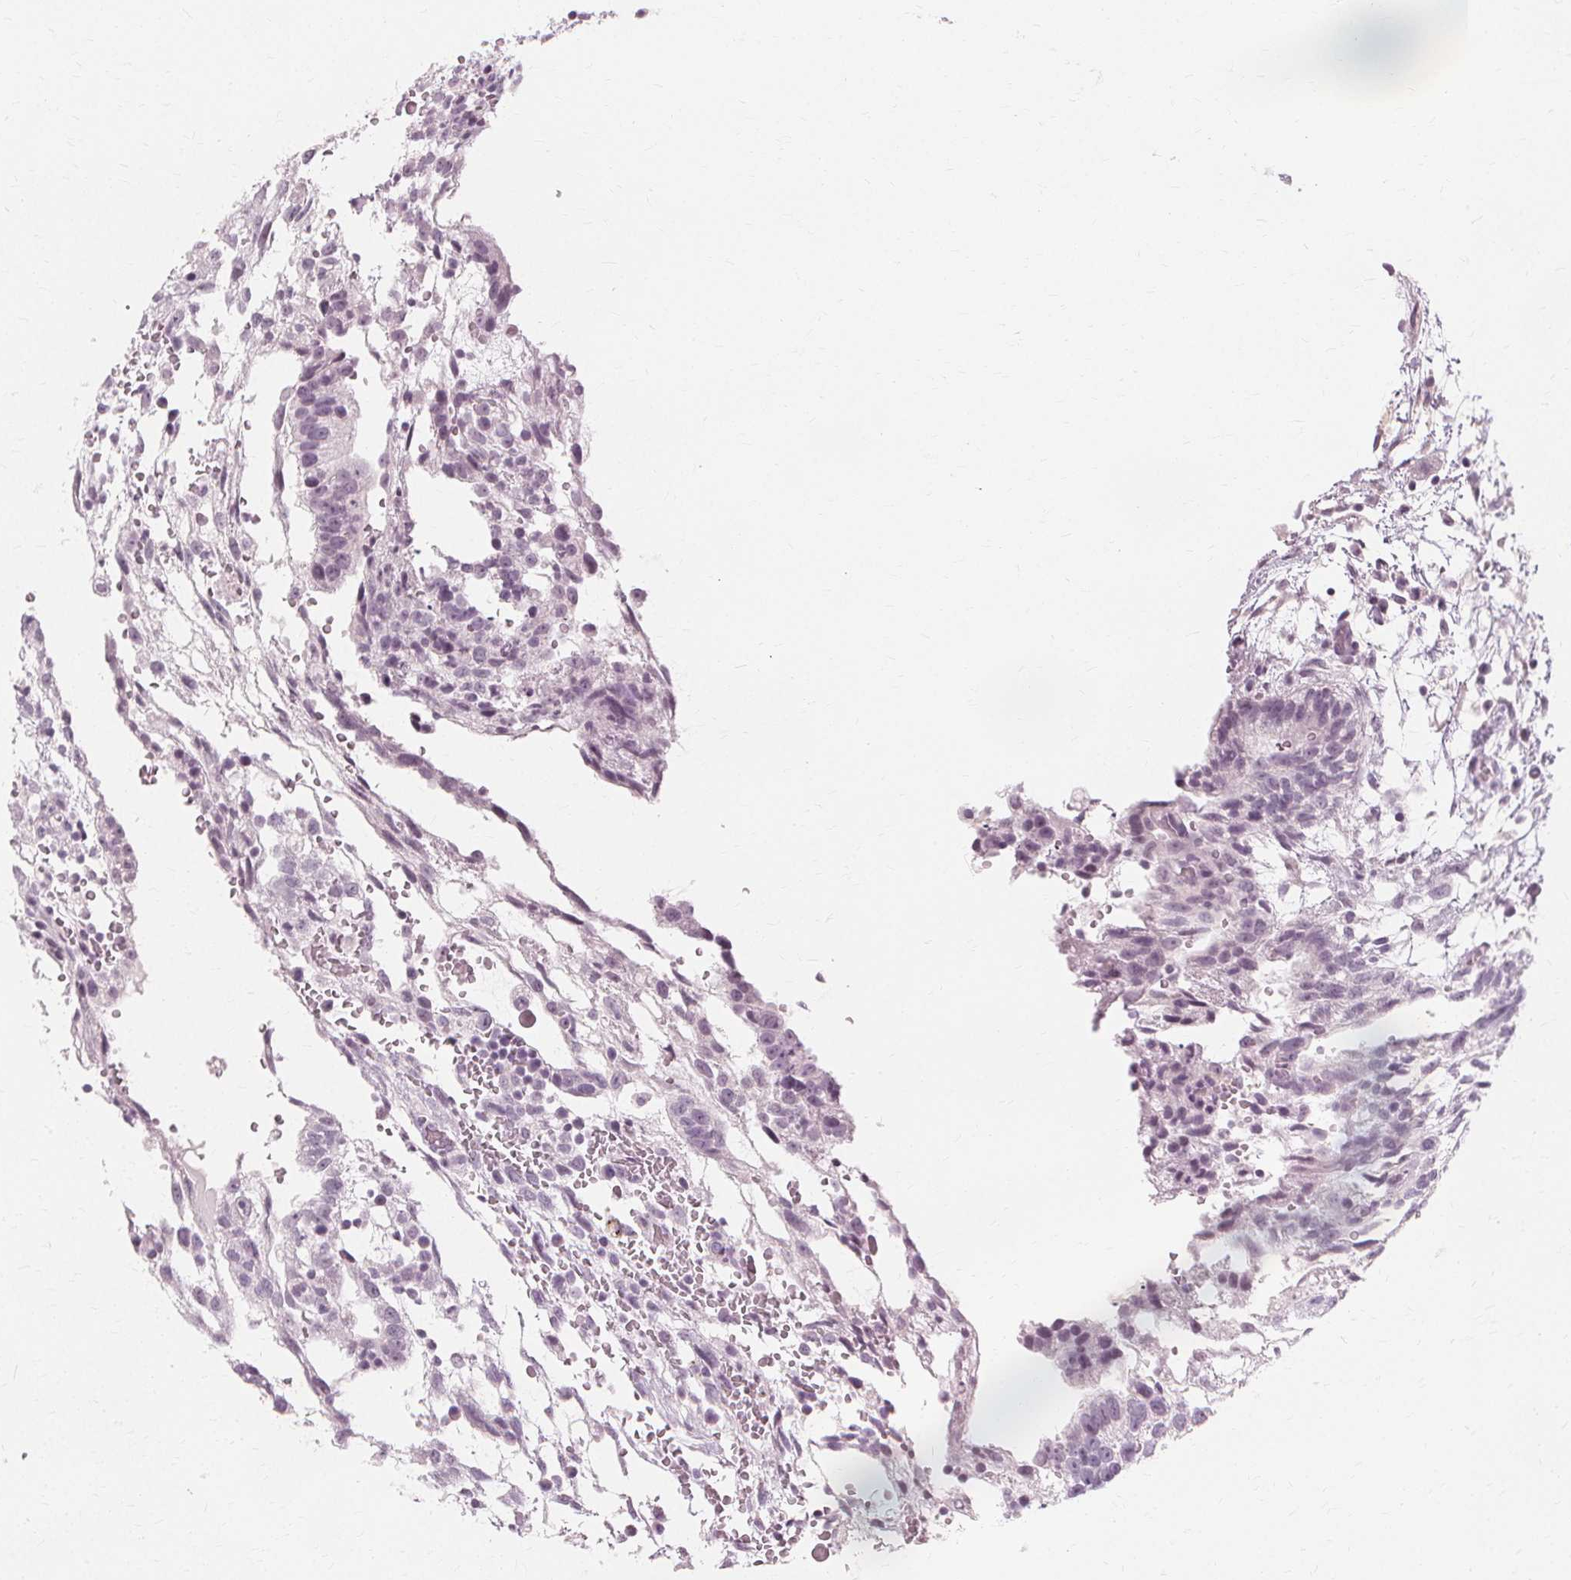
{"staining": {"intensity": "negative", "quantity": "none", "location": "none"}, "tissue": "testis cancer", "cell_type": "Tumor cells", "image_type": "cancer", "snomed": [{"axis": "morphology", "description": "Normal tissue, NOS"}, {"axis": "morphology", "description": "Carcinoma, Embryonal, NOS"}, {"axis": "topography", "description": "Testis"}], "caption": "Immunohistochemical staining of human testis embryonal carcinoma reveals no significant expression in tumor cells.", "gene": "NXPE1", "patient": {"sex": "male", "age": 32}}